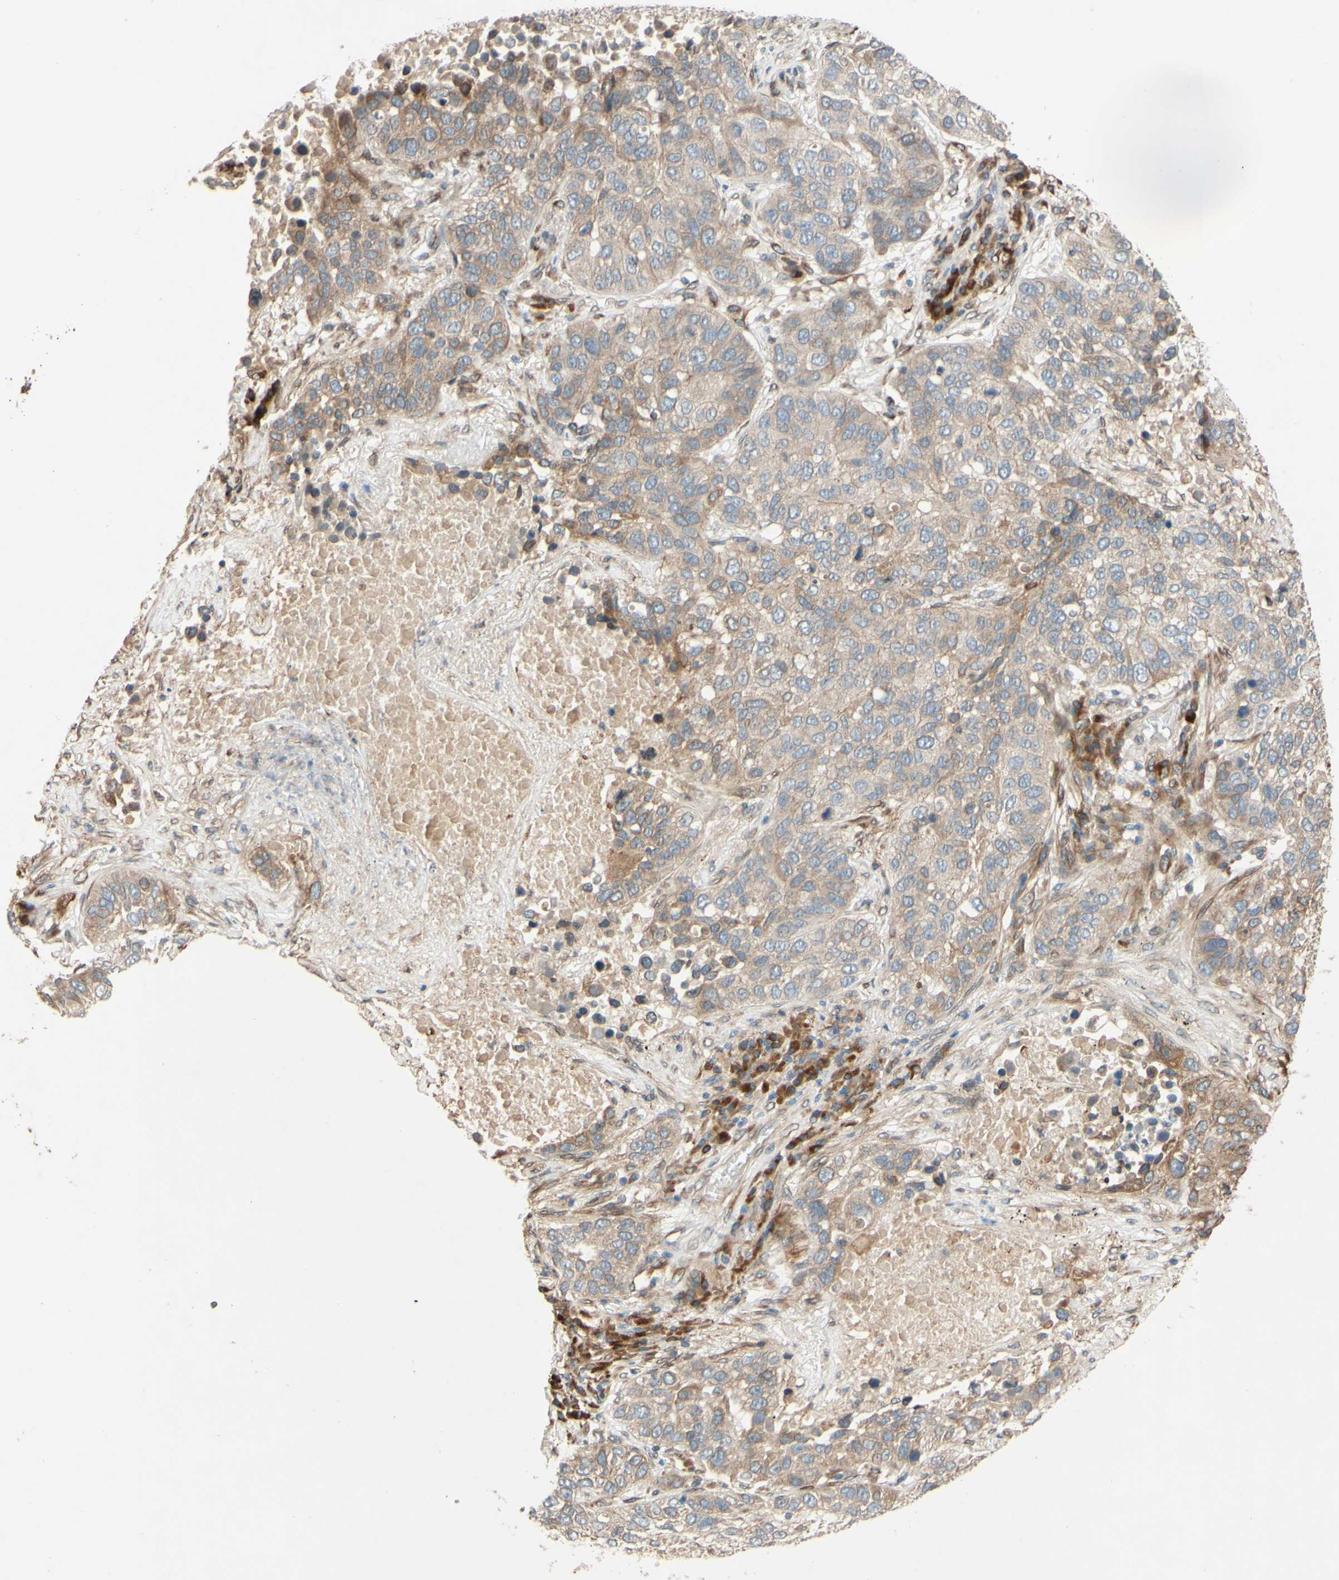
{"staining": {"intensity": "moderate", "quantity": "<25%", "location": "cytoplasmic/membranous,nuclear"}, "tissue": "lung cancer", "cell_type": "Tumor cells", "image_type": "cancer", "snomed": [{"axis": "morphology", "description": "Squamous cell carcinoma, NOS"}, {"axis": "topography", "description": "Lung"}], "caption": "Approximately <25% of tumor cells in human lung cancer (squamous cell carcinoma) show moderate cytoplasmic/membranous and nuclear protein expression as visualized by brown immunohistochemical staining.", "gene": "PTPRU", "patient": {"sex": "male", "age": 57}}